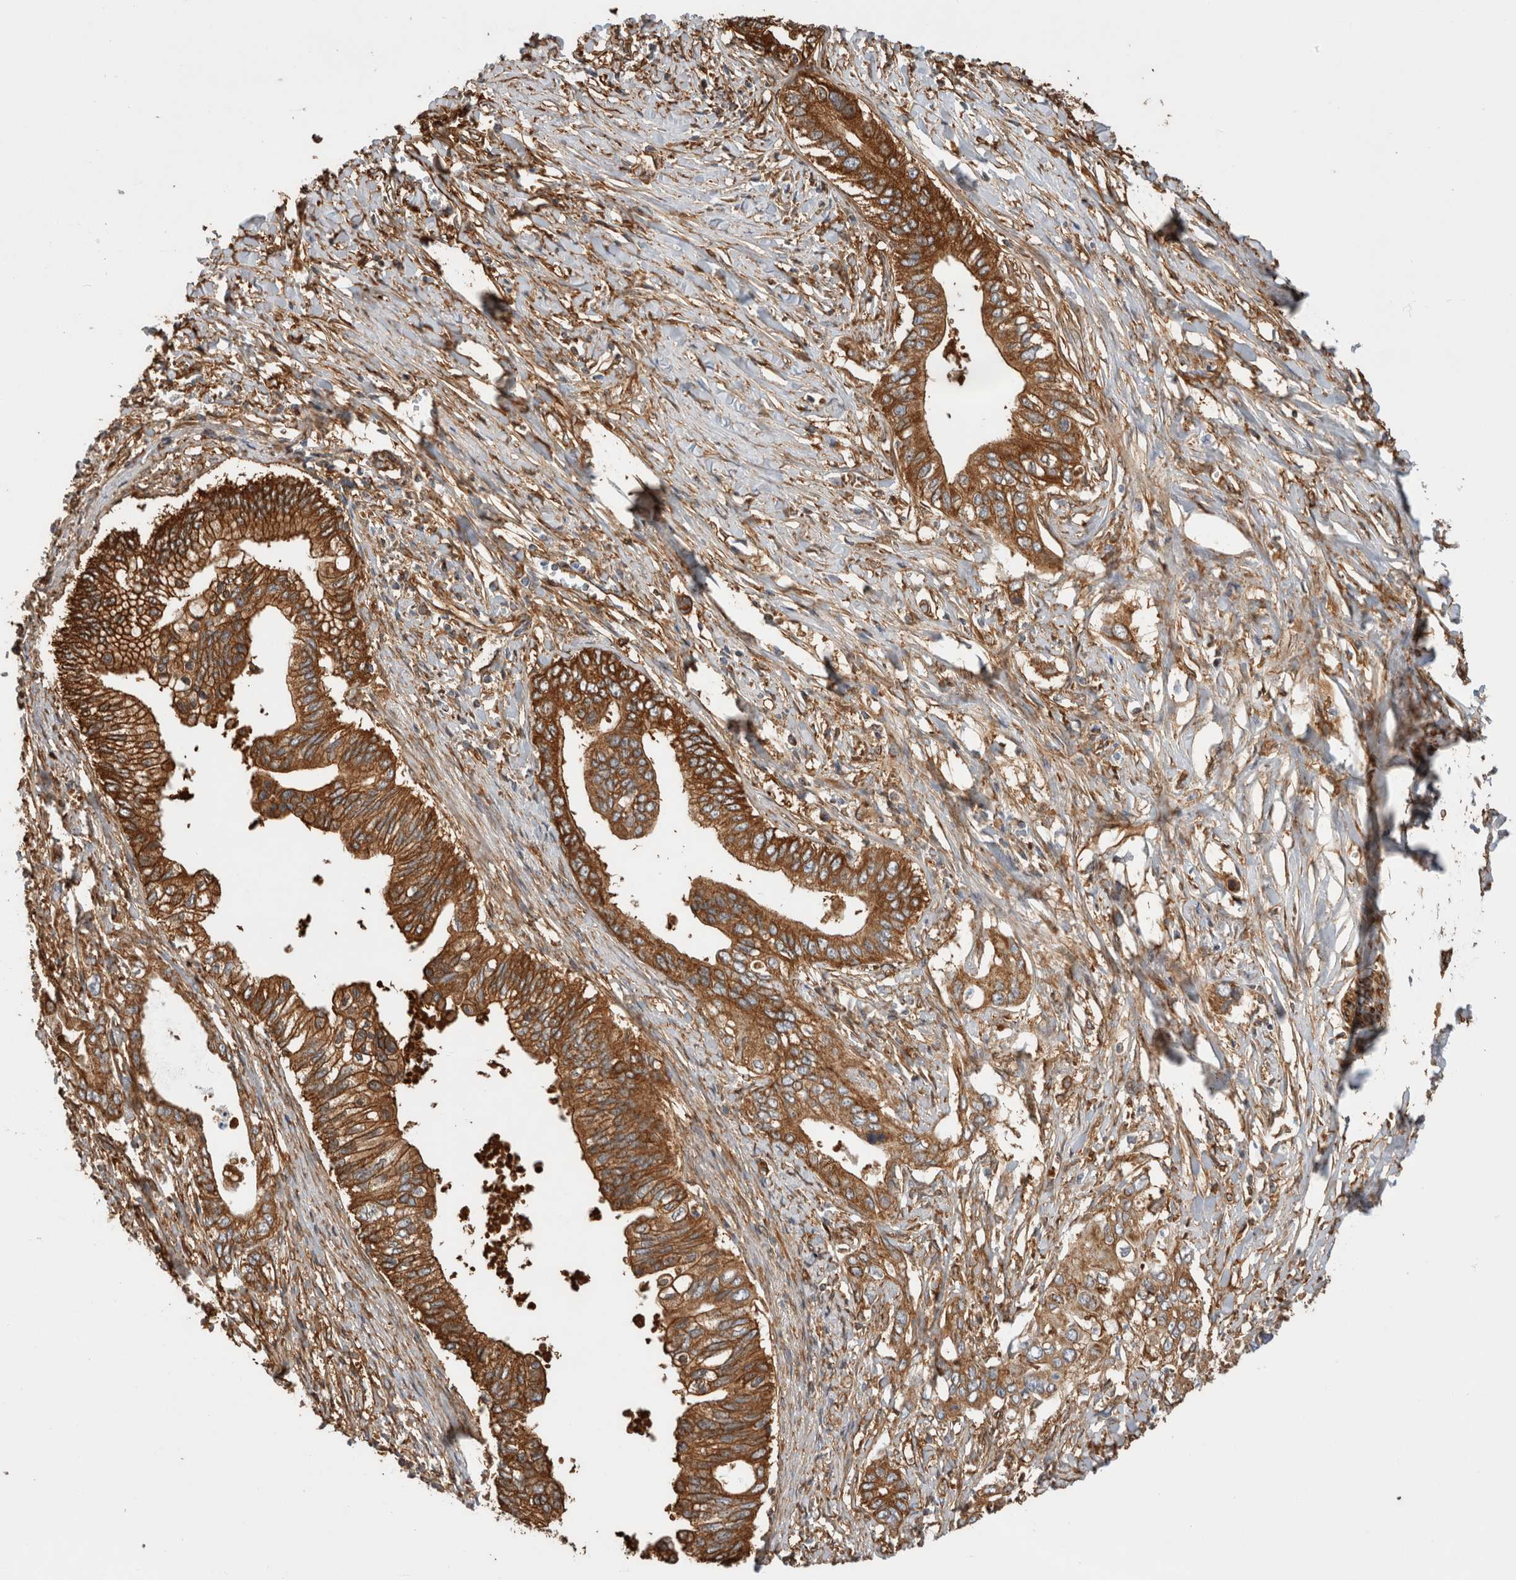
{"staining": {"intensity": "strong", "quantity": ">75%", "location": "cytoplasmic/membranous"}, "tissue": "pancreatic cancer", "cell_type": "Tumor cells", "image_type": "cancer", "snomed": [{"axis": "morphology", "description": "Normal tissue, NOS"}, {"axis": "morphology", "description": "Adenocarcinoma, NOS"}, {"axis": "topography", "description": "Pancreas"}, {"axis": "topography", "description": "Peripheral nerve tissue"}], "caption": "A high-resolution histopathology image shows immunohistochemistry staining of adenocarcinoma (pancreatic), which reveals strong cytoplasmic/membranous expression in about >75% of tumor cells. The staining is performed using DAB (3,3'-diaminobenzidine) brown chromogen to label protein expression. The nuclei are counter-stained blue using hematoxylin.", "gene": "ZNF397", "patient": {"sex": "male", "age": 59}}